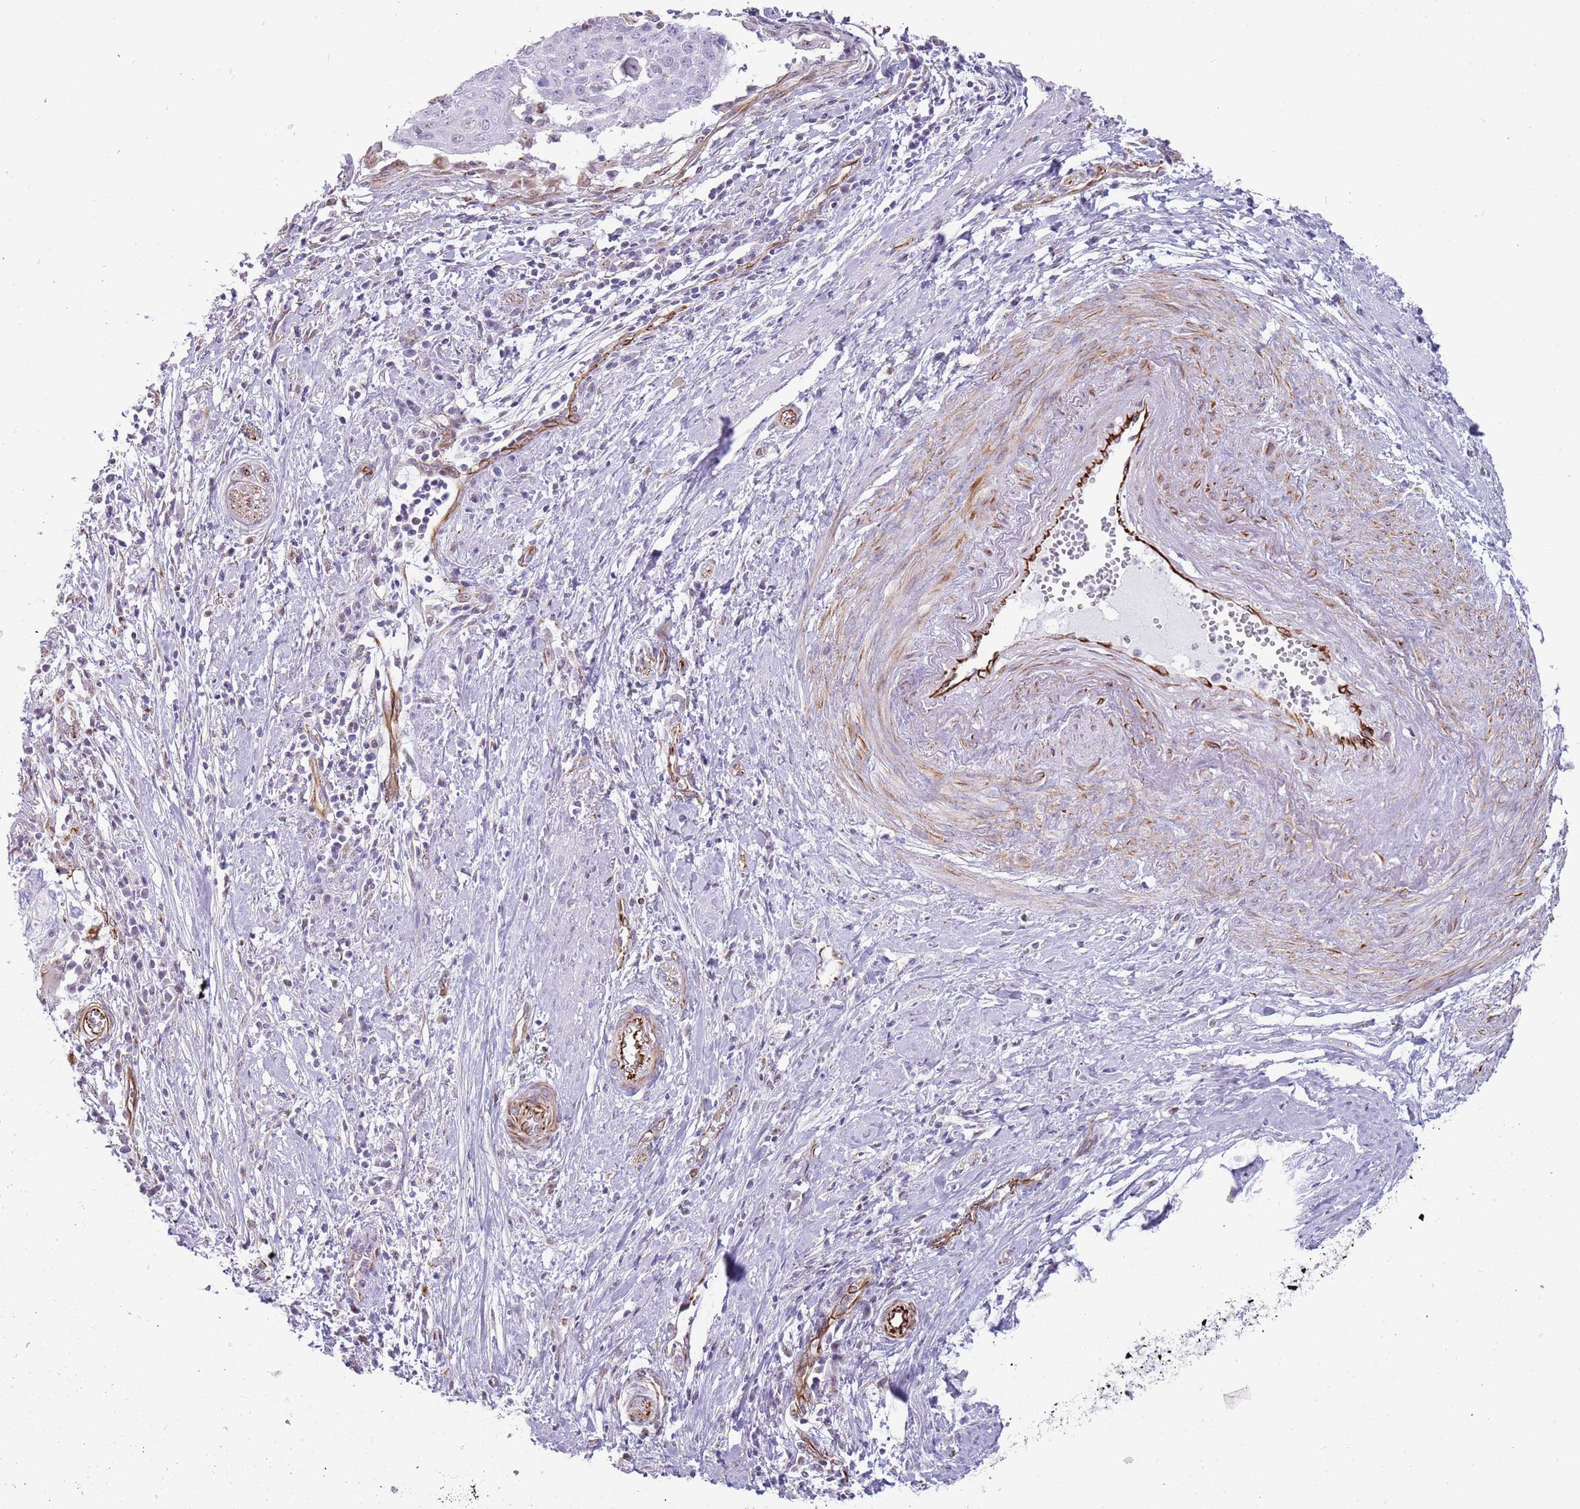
{"staining": {"intensity": "negative", "quantity": "none", "location": "none"}, "tissue": "cervical cancer", "cell_type": "Tumor cells", "image_type": "cancer", "snomed": [{"axis": "morphology", "description": "Squamous cell carcinoma, NOS"}, {"axis": "topography", "description": "Cervix"}], "caption": "The image exhibits no staining of tumor cells in cervical cancer (squamous cell carcinoma).", "gene": "NBPF3", "patient": {"sex": "female", "age": 39}}